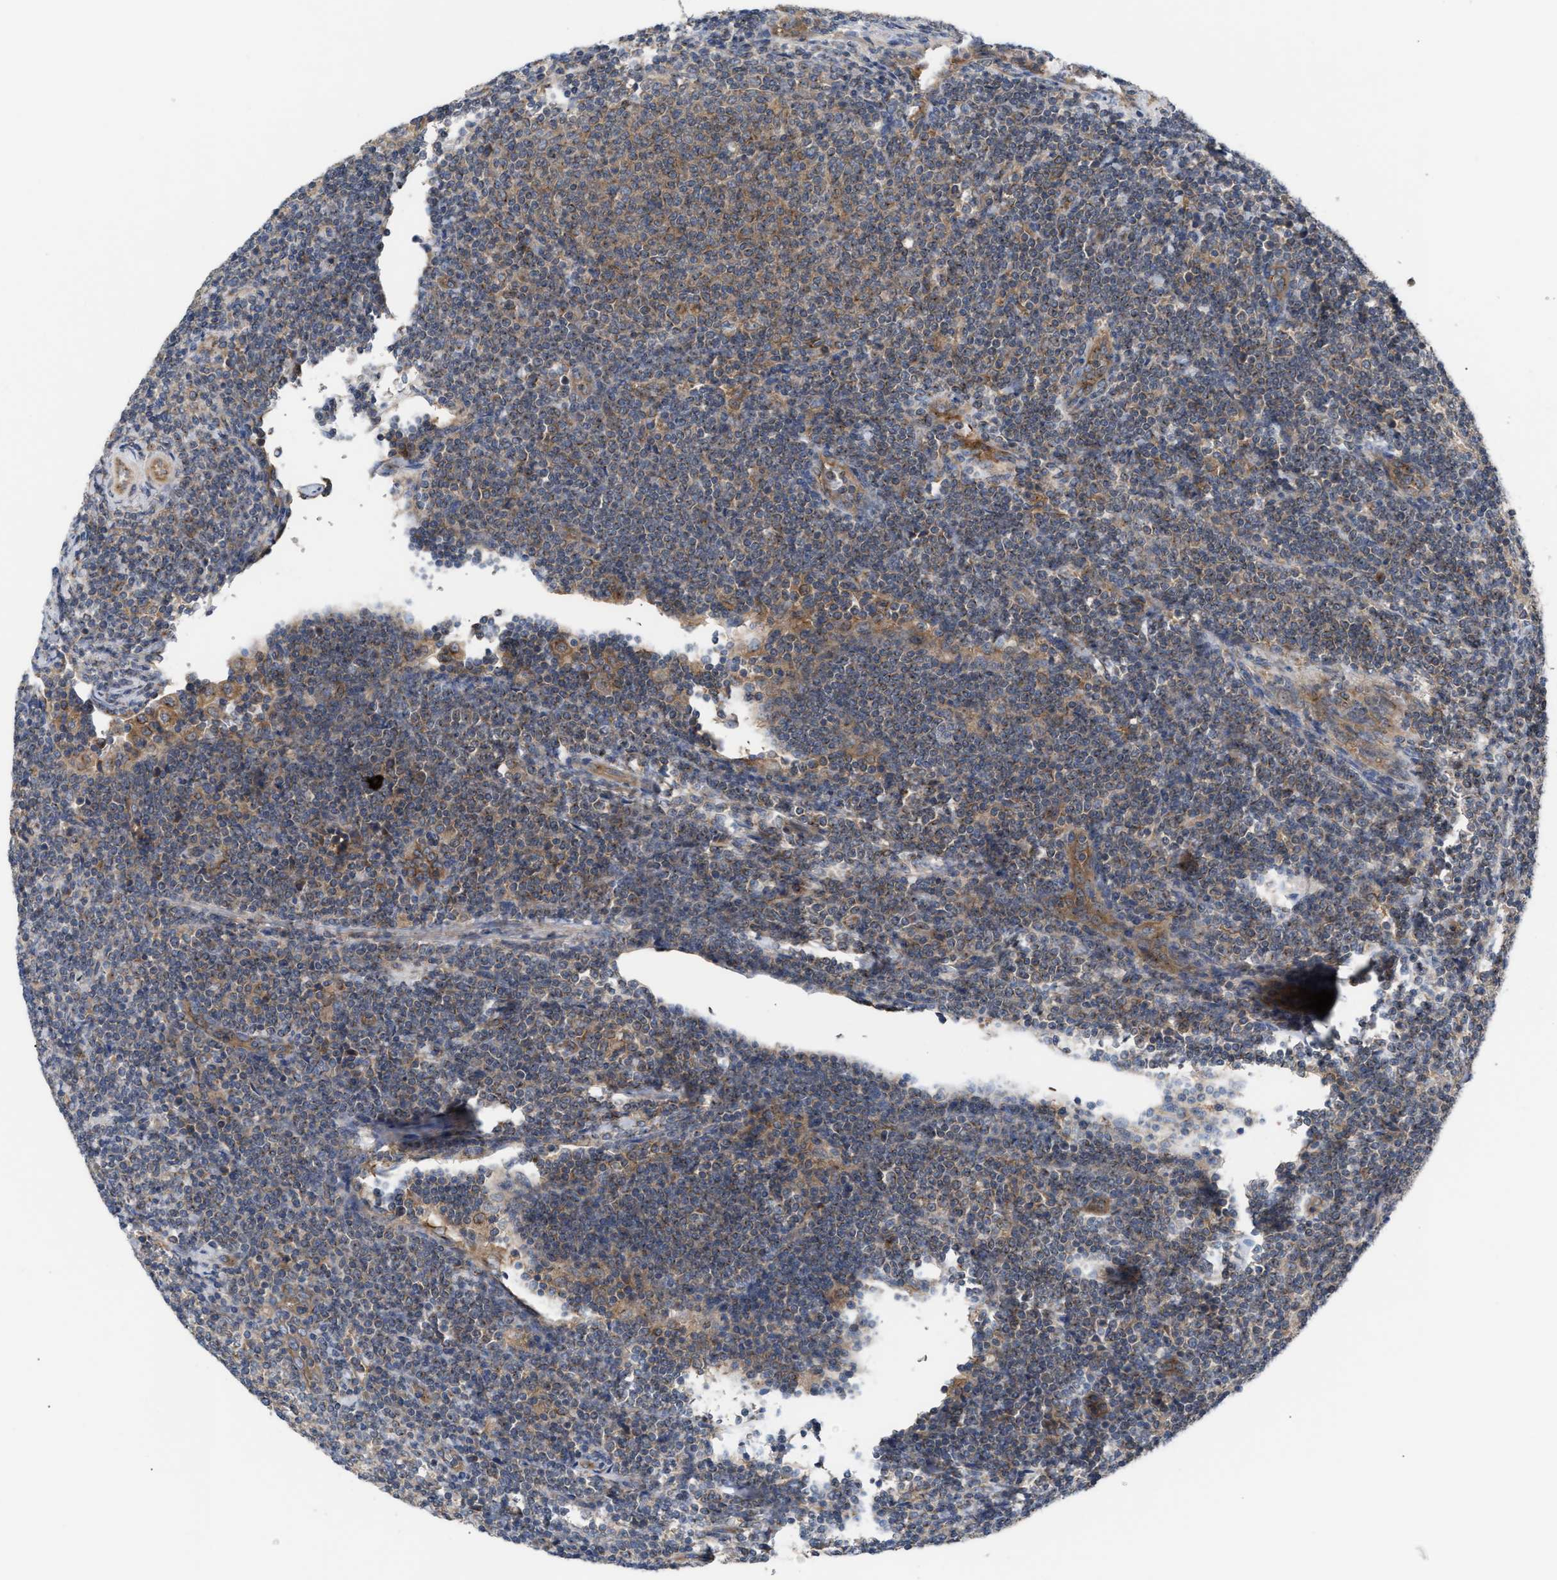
{"staining": {"intensity": "moderate", "quantity": ">75%", "location": "cytoplasmic/membranous"}, "tissue": "lymphoma", "cell_type": "Tumor cells", "image_type": "cancer", "snomed": [{"axis": "morphology", "description": "Malignant lymphoma, non-Hodgkin's type, Low grade"}, {"axis": "topography", "description": "Lymph node"}], "caption": "This photomicrograph shows IHC staining of low-grade malignant lymphoma, non-Hodgkin's type, with medium moderate cytoplasmic/membranous staining in approximately >75% of tumor cells.", "gene": "LAPTM4B", "patient": {"sex": "male", "age": 66}}